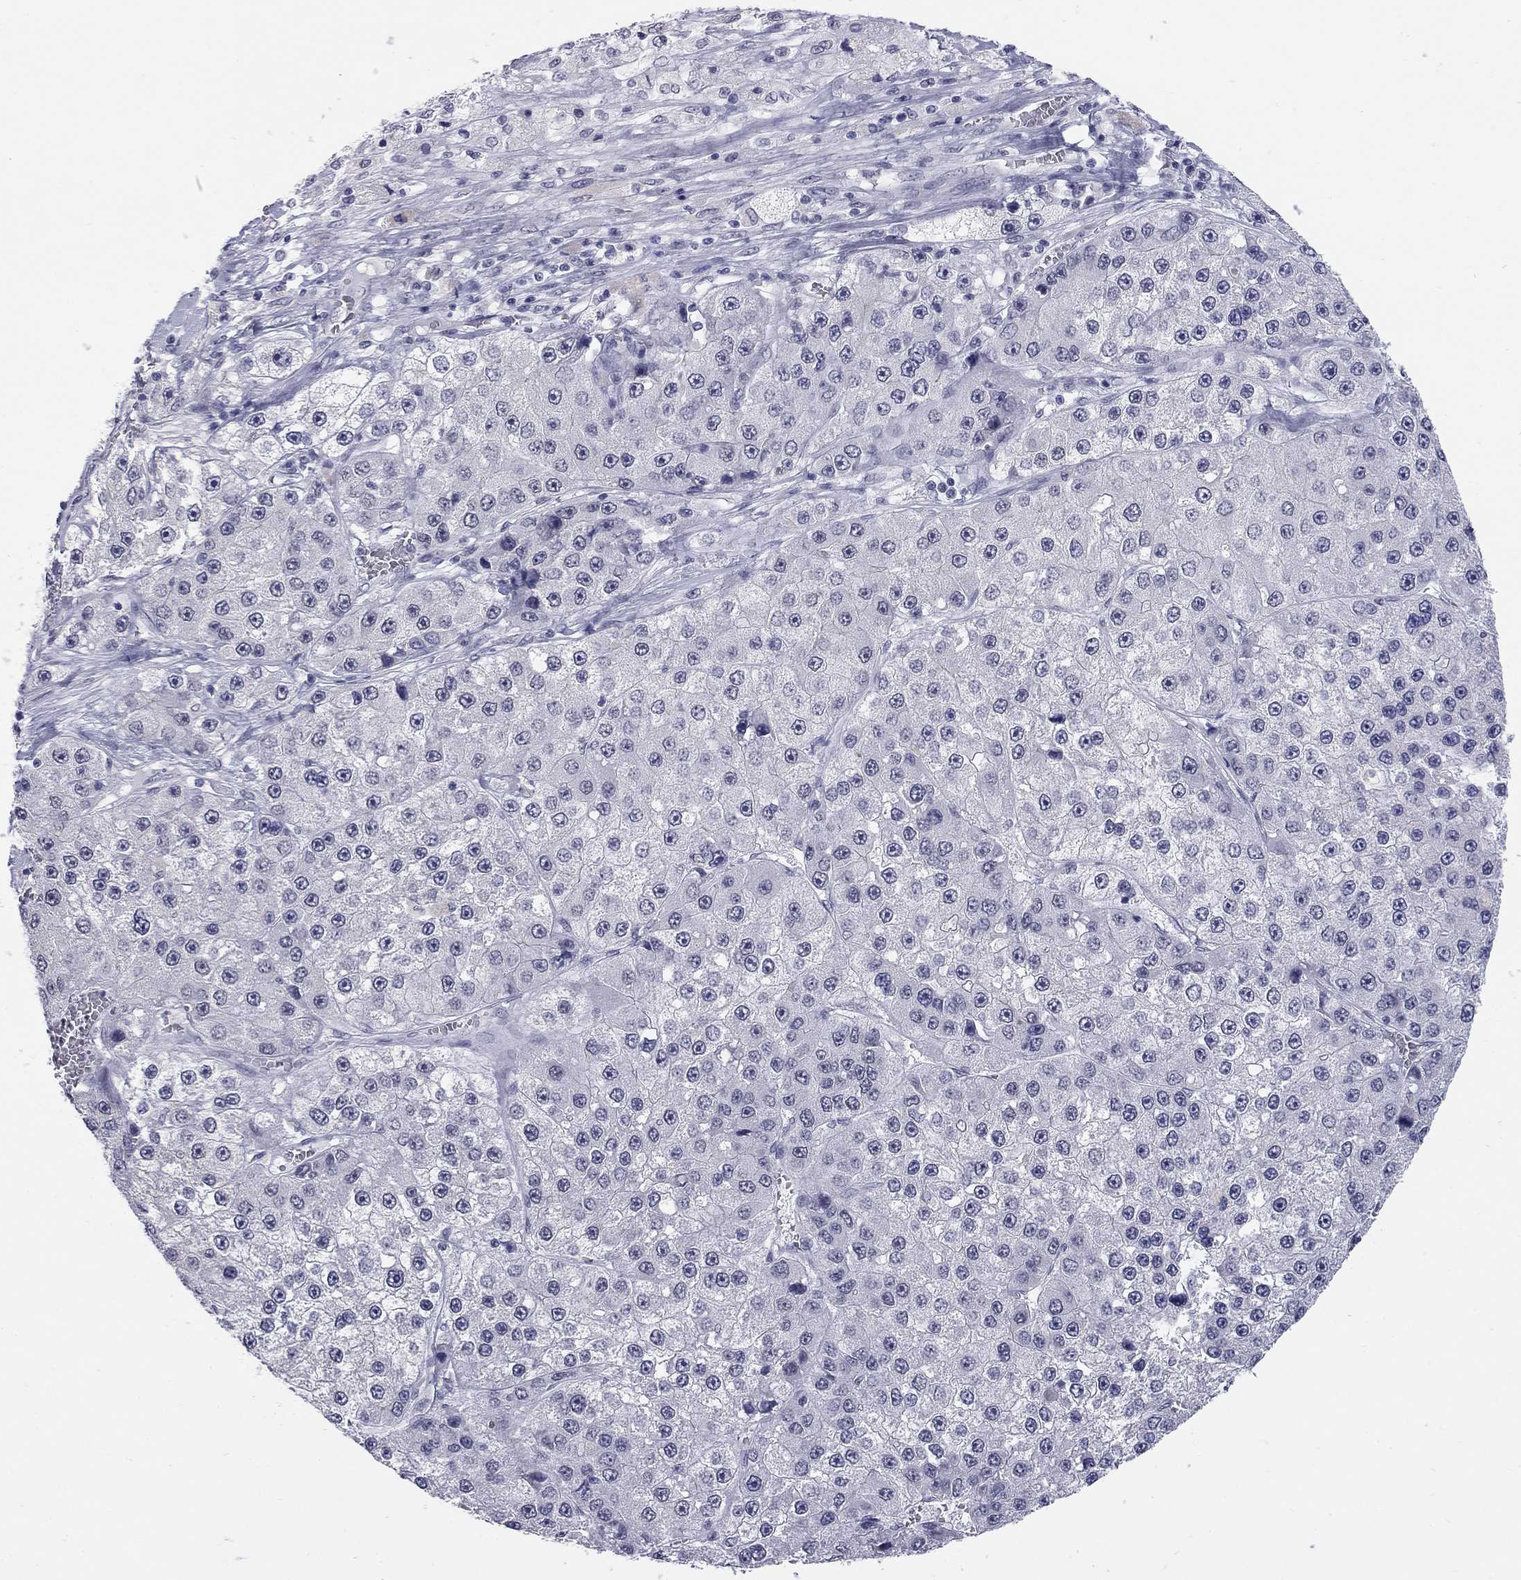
{"staining": {"intensity": "negative", "quantity": "none", "location": "none"}, "tissue": "liver cancer", "cell_type": "Tumor cells", "image_type": "cancer", "snomed": [{"axis": "morphology", "description": "Carcinoma, Hepatocellular, NOS"}, {"axis": "topography", "description": "Liver"}], "caption": "This is an immunohistochemistry micrograph of hepatocellular carcinoma (liver). There is no expression in tumor cells.", "gene": "ECEL1", "patient": {"sex": "female", "age": 73}}